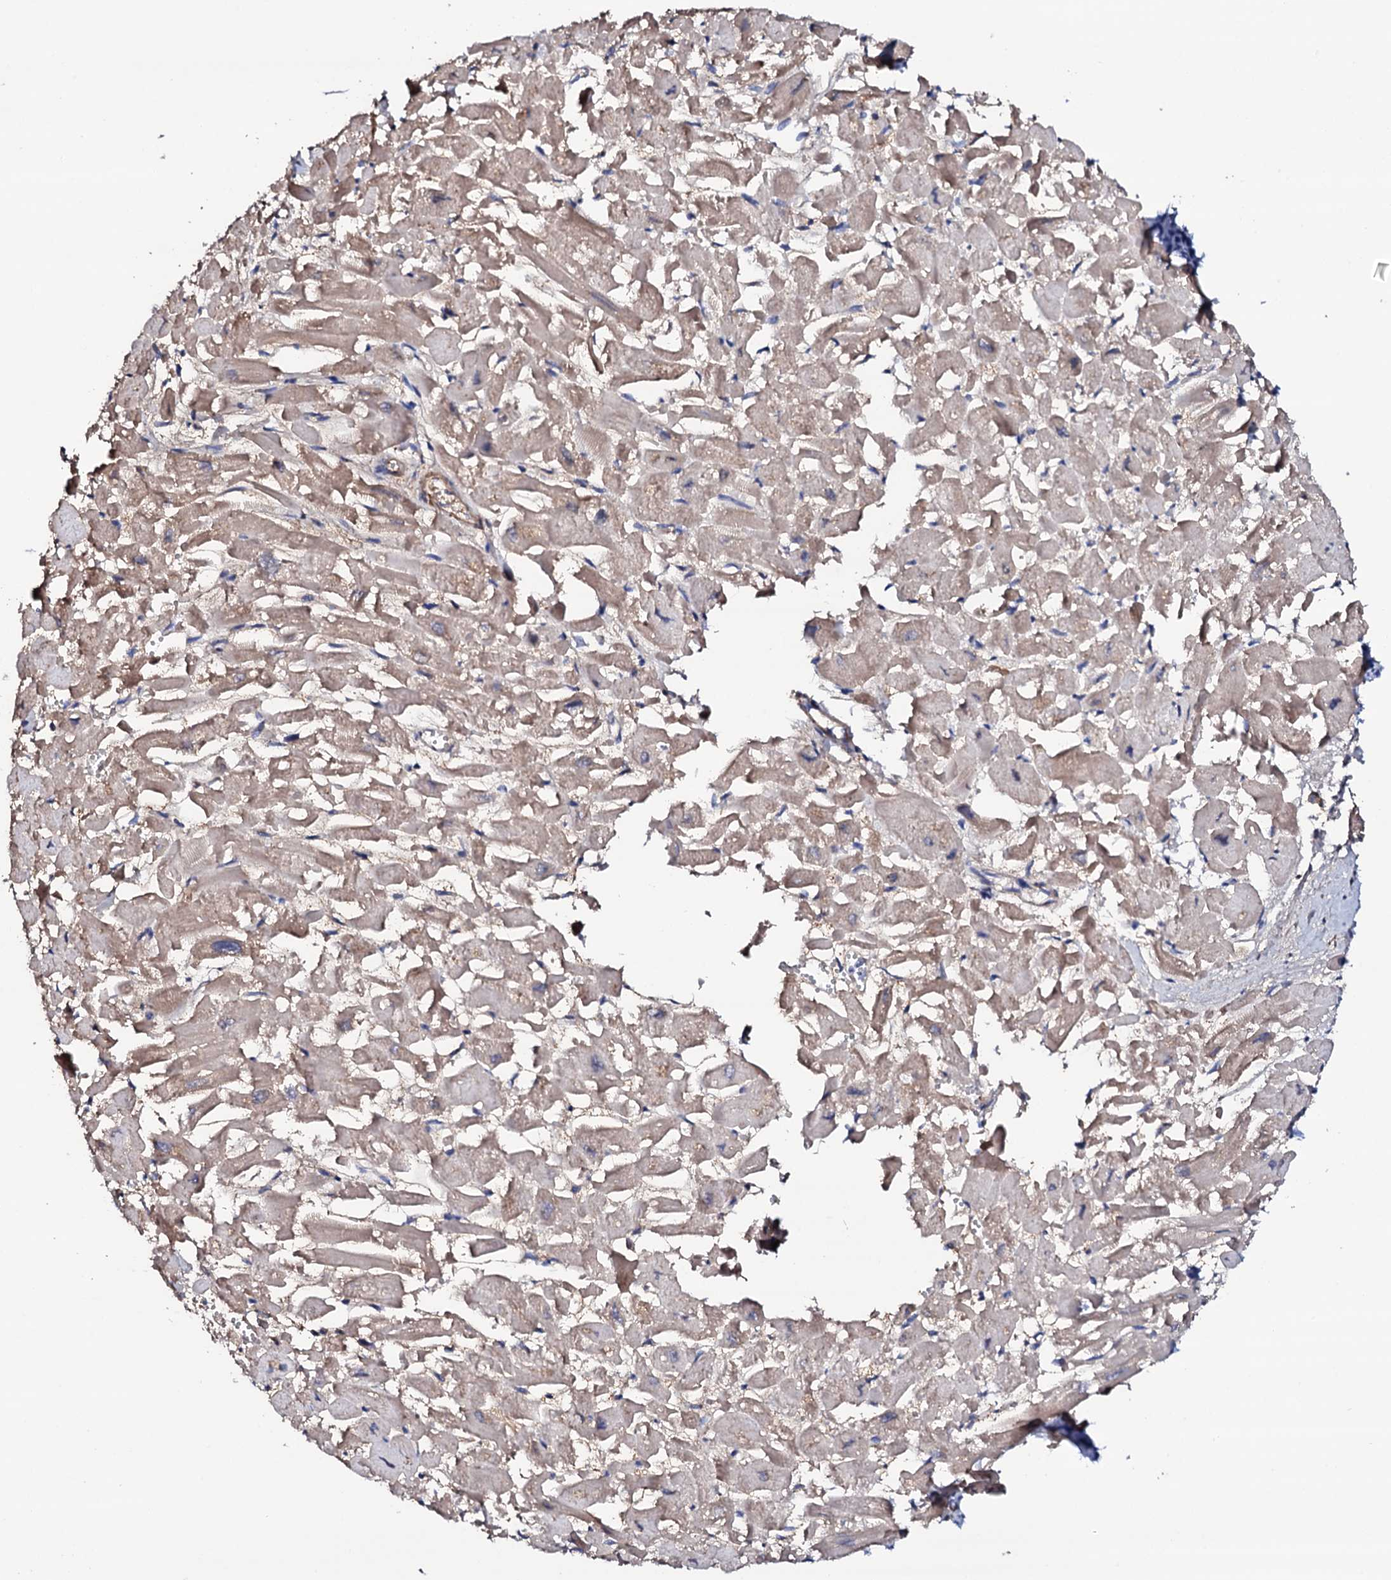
{"staining": {"intensity": "moderate", "quantity": ">75%", "location": "cytoplasmic/membranous"}, "tissue": "heart muscle", "cell_type": "Cardiomyocytes", "image_type": "normal", "snomed": [{"axis": "morphology", "description": "Normal tissue, NOS"}, {"axis": "topography", "description": "Heart"}], "caption": "The photomicrograph reveals staining of unremarkable heart muscle, revealing moderate cytoplasmic/membranous protein positivity (brown color) within cardiomyocytes.", "gene": "TCAF2C", "patient": {"sex": "male", "age": 54}}